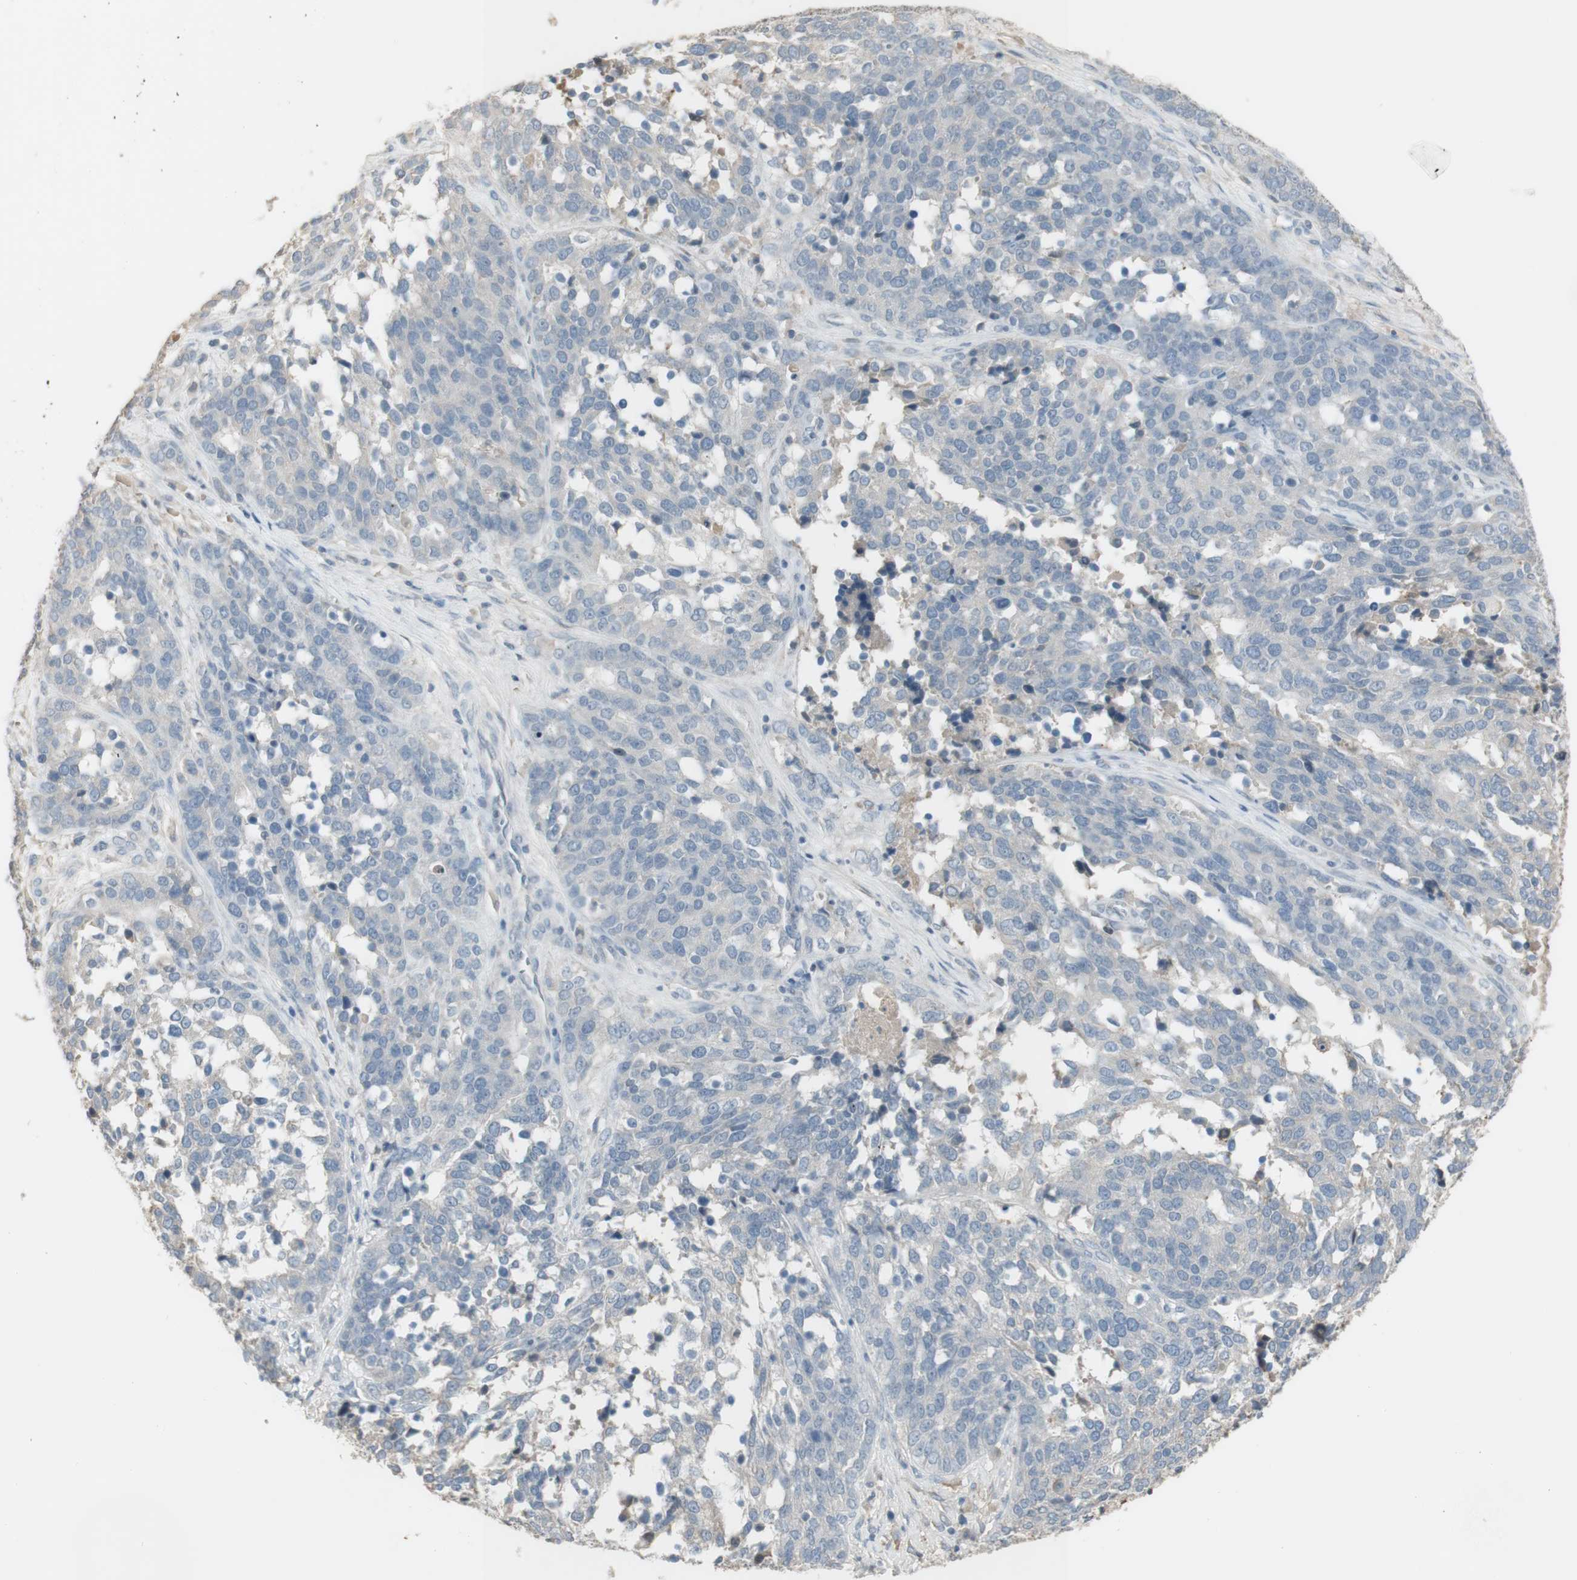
{"staining": {"intensity": "negative", "quantity": "none", "location": "none"}, "tissue": "ovarian cancer", "cell_type": "Tumor cells", "image_type": "cancer", "snomed": [{"axis": "morphology", "description": "Cystadenocarcinoma, serous, NOS"}, {"axis": "topography", "description": "Ovary"}], "caption": "Tumor cells are negative for brown protein staining in serous cystadenocarcinoma (ovarian).", "gene": "IFNG", "patient": {"sex": "female", "age": 44}}